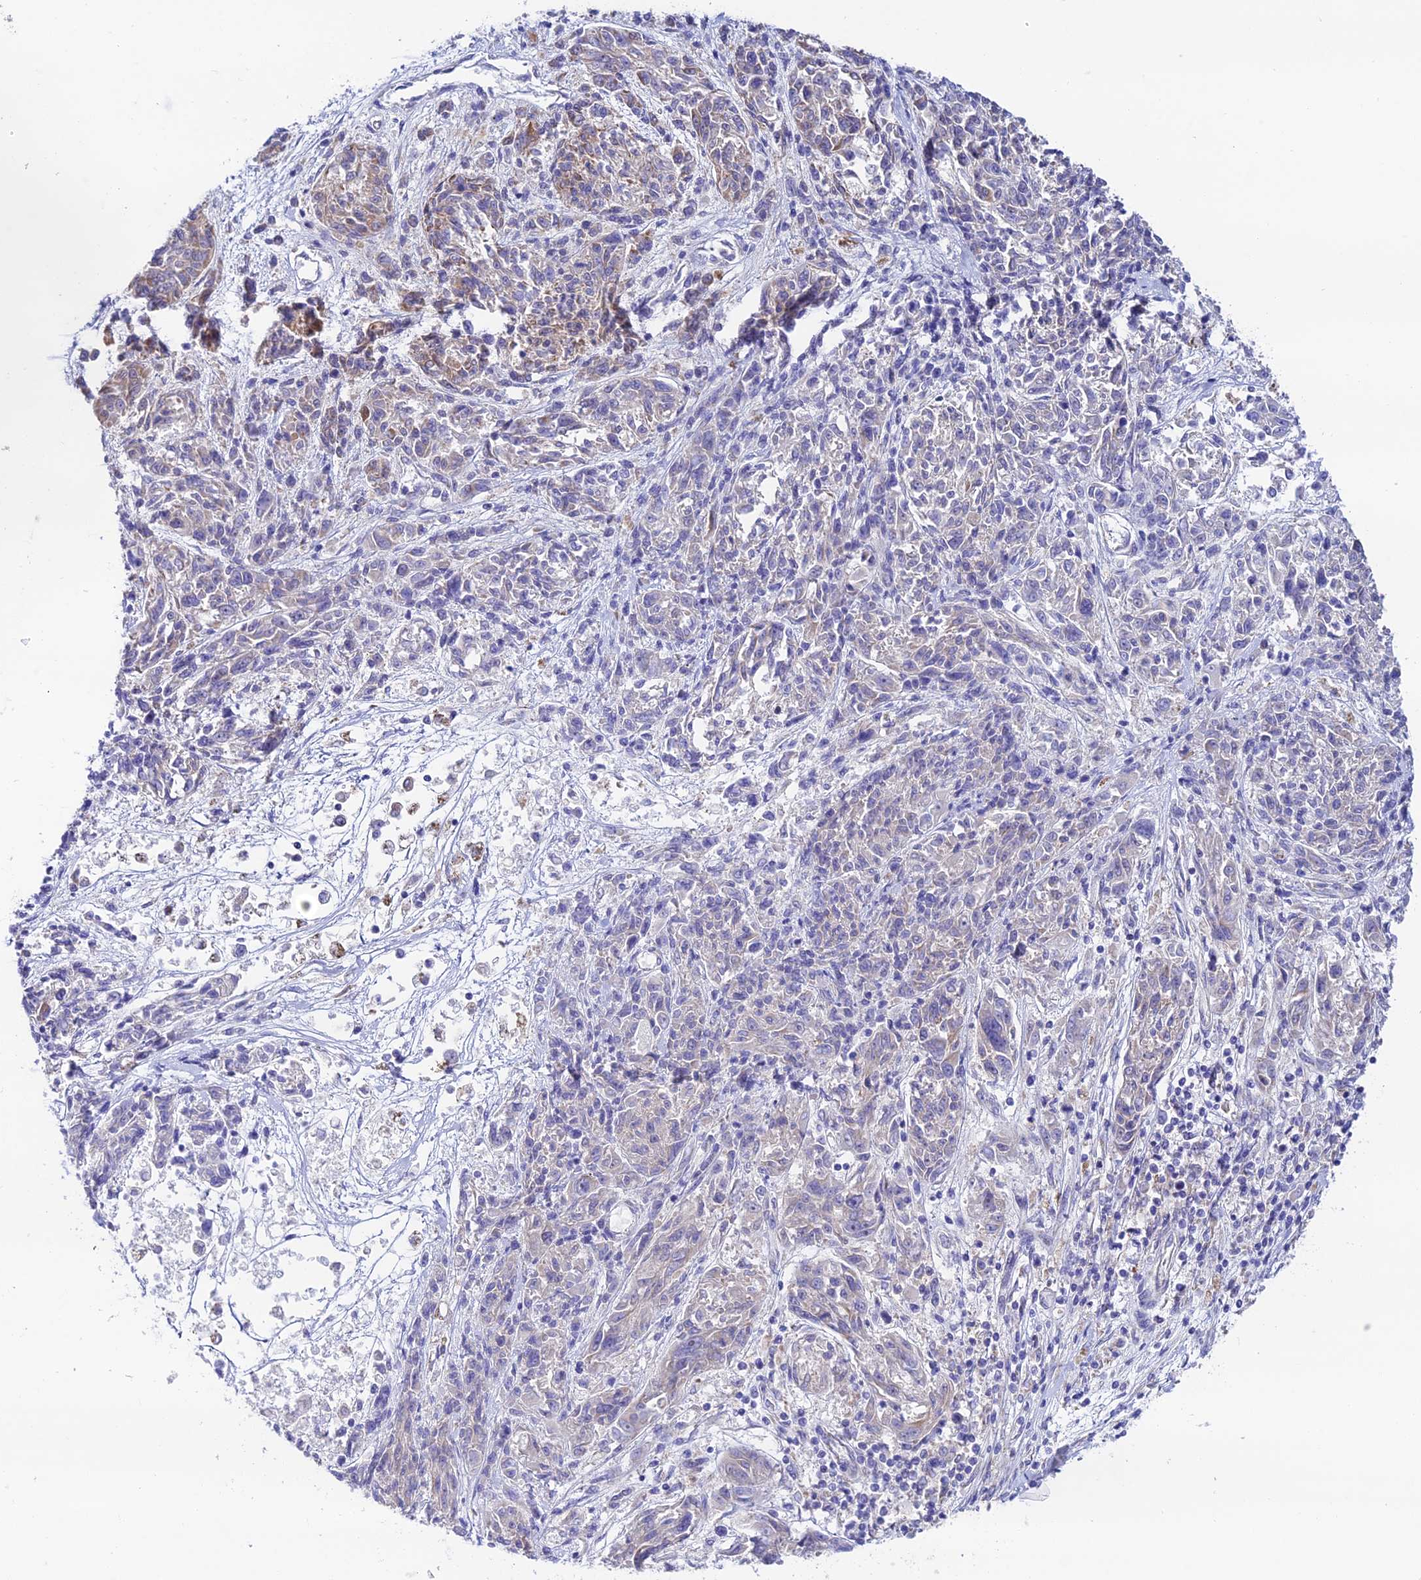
{"staining": {"intensity": "weak", "quantity": "<25%", "location": "cytoplasmic/membranous"}, "tissue": "melanoma", "cell_type": "Tumor cells", "image_type": "cancer", "snomed": [{"axis": "morphology", "description": "Malignant melanoma, NOS"}, {"axis": "topography", "description": "Skin"}], "caption": "The photomicrograph displays no significant staining in tumor cells of malignant melanoma. (Brightfield microscopy of DAB IHC at high magnification).", "gene": "HSDL2", "patient": {"sex": "male", "age": 53}}